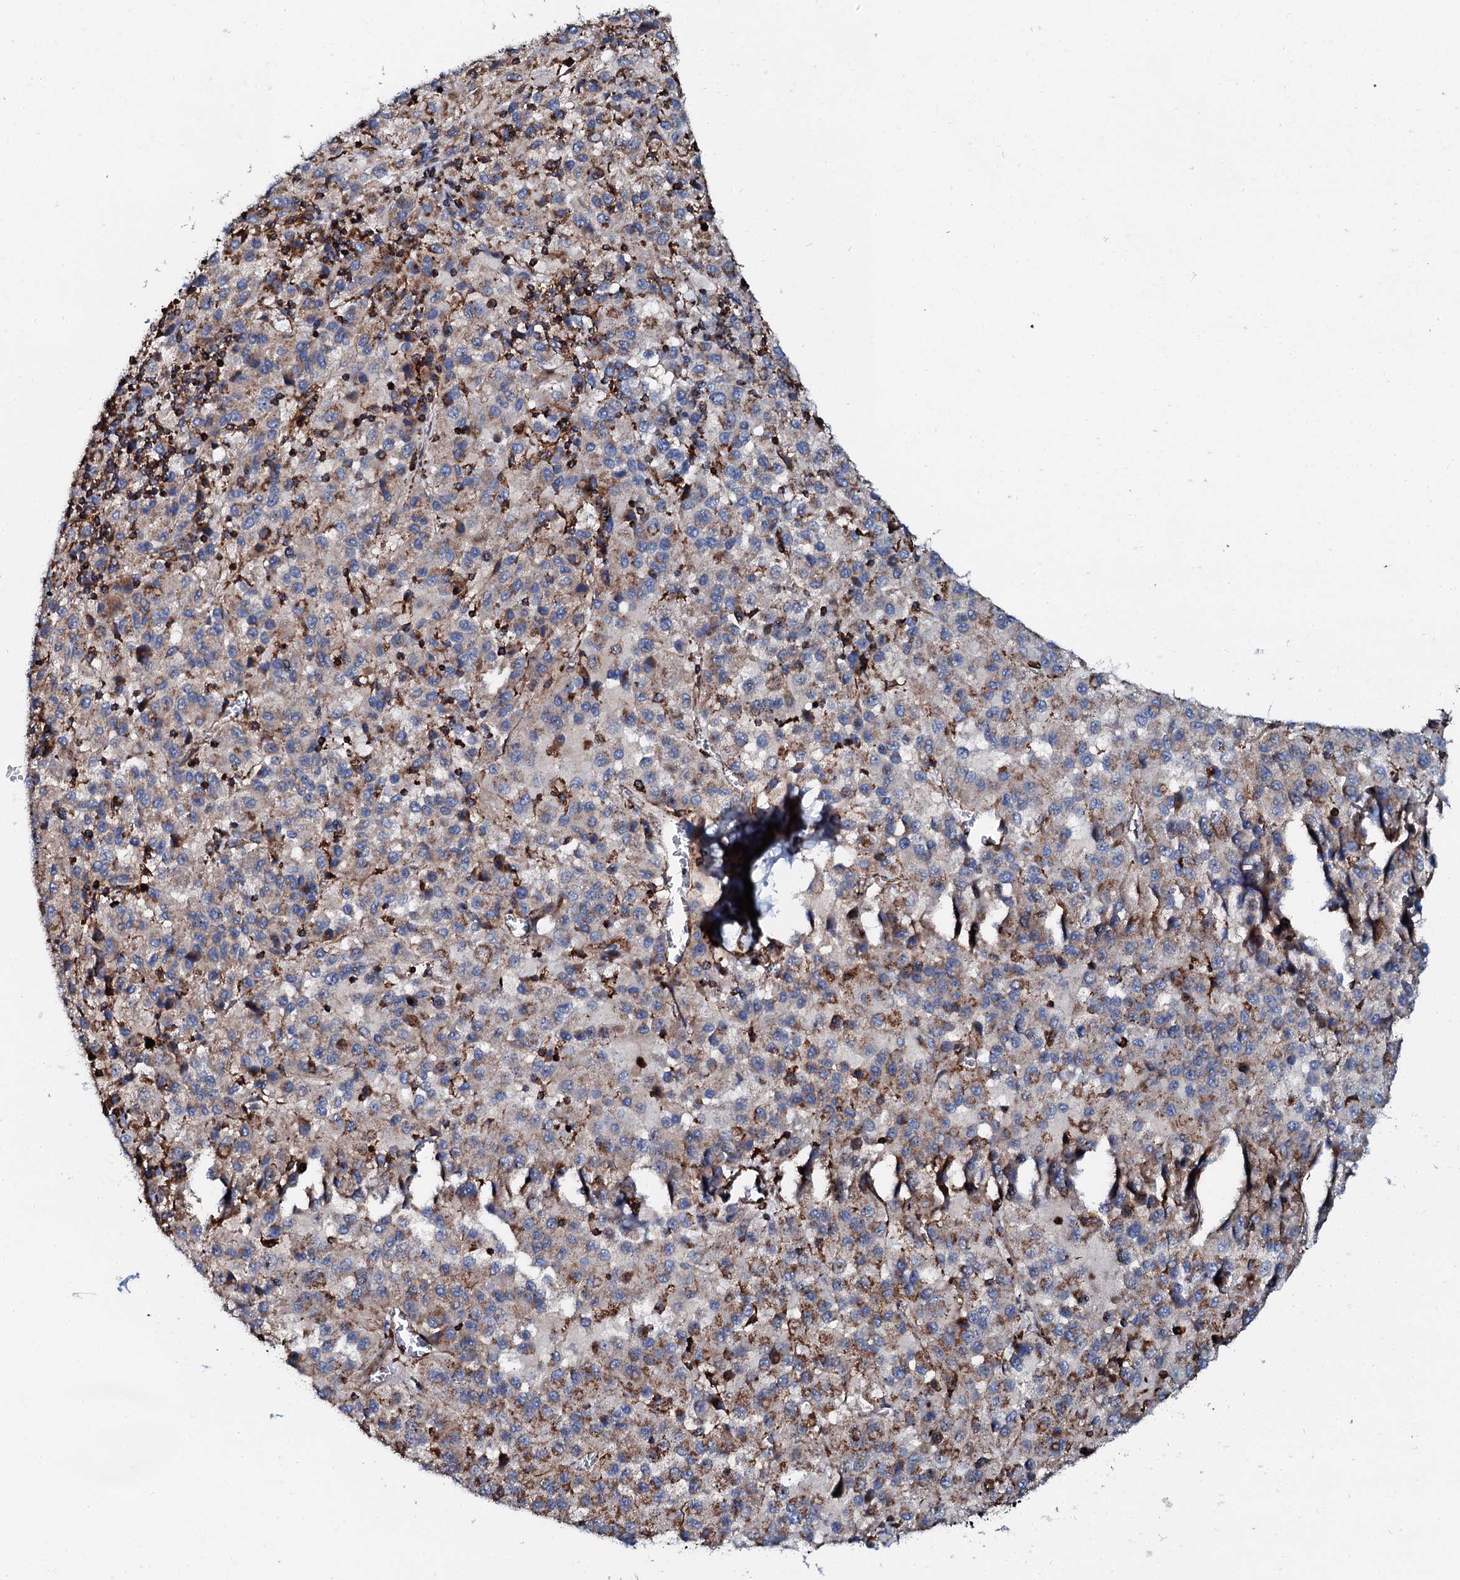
{"staining": {"intensity": "weak", "quantity": "<25%", "location": "cytoplasmic/membranous"}, "tissue": "melanoma", "cell_type": "Tumor cells", "image_type": "cancer", "snomed": [{"axis": "morphology", "description": "Malignant melanoma, Metastatic site"}, {"axis": "topography", "description": "Lung"}], "caption": "There is no significant positivity in tumor cells of melanoma.", "gene": "INTS10", "patient": {"sex": "male", "age": 64}}